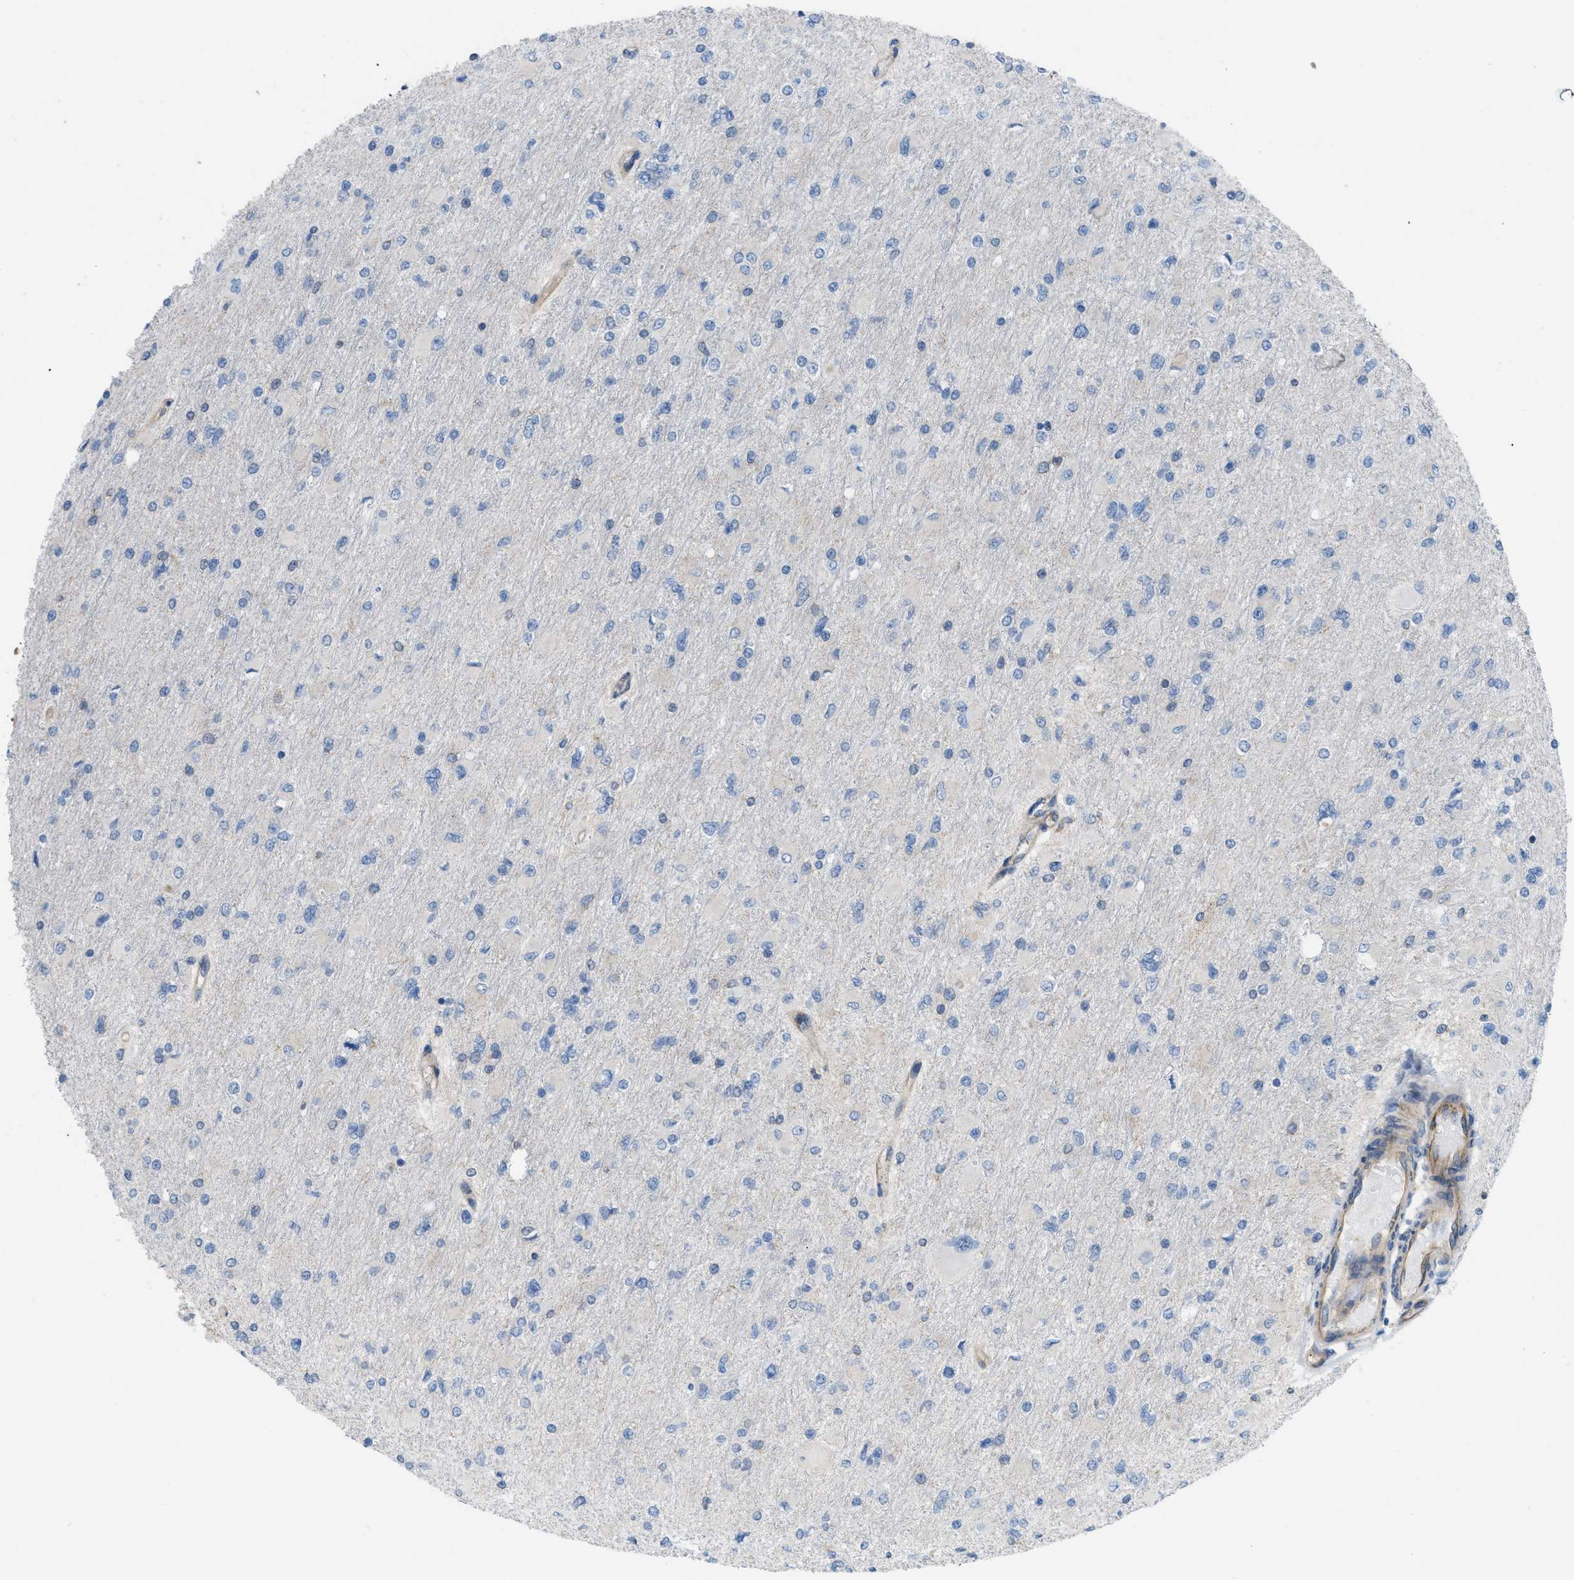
{"staining": {"intensity": "negative", "quantity": "none", "location": "none"}, "tissue": "glioma", "cell_type": "Tumor cells", "image_type": "cancer", "snomed": [{"axis": "morphology", "description": "Glioma, malignant, High grade"}, {"axis": "topography", "description": "Cerebral cortex"}], "caption": "This is an IHC photomicrograph of high-grade glioma (malignant). There is no staining in tumor cells.", "gene": "ATP2A3", "patient": {"sex": "female", "age": 36}}